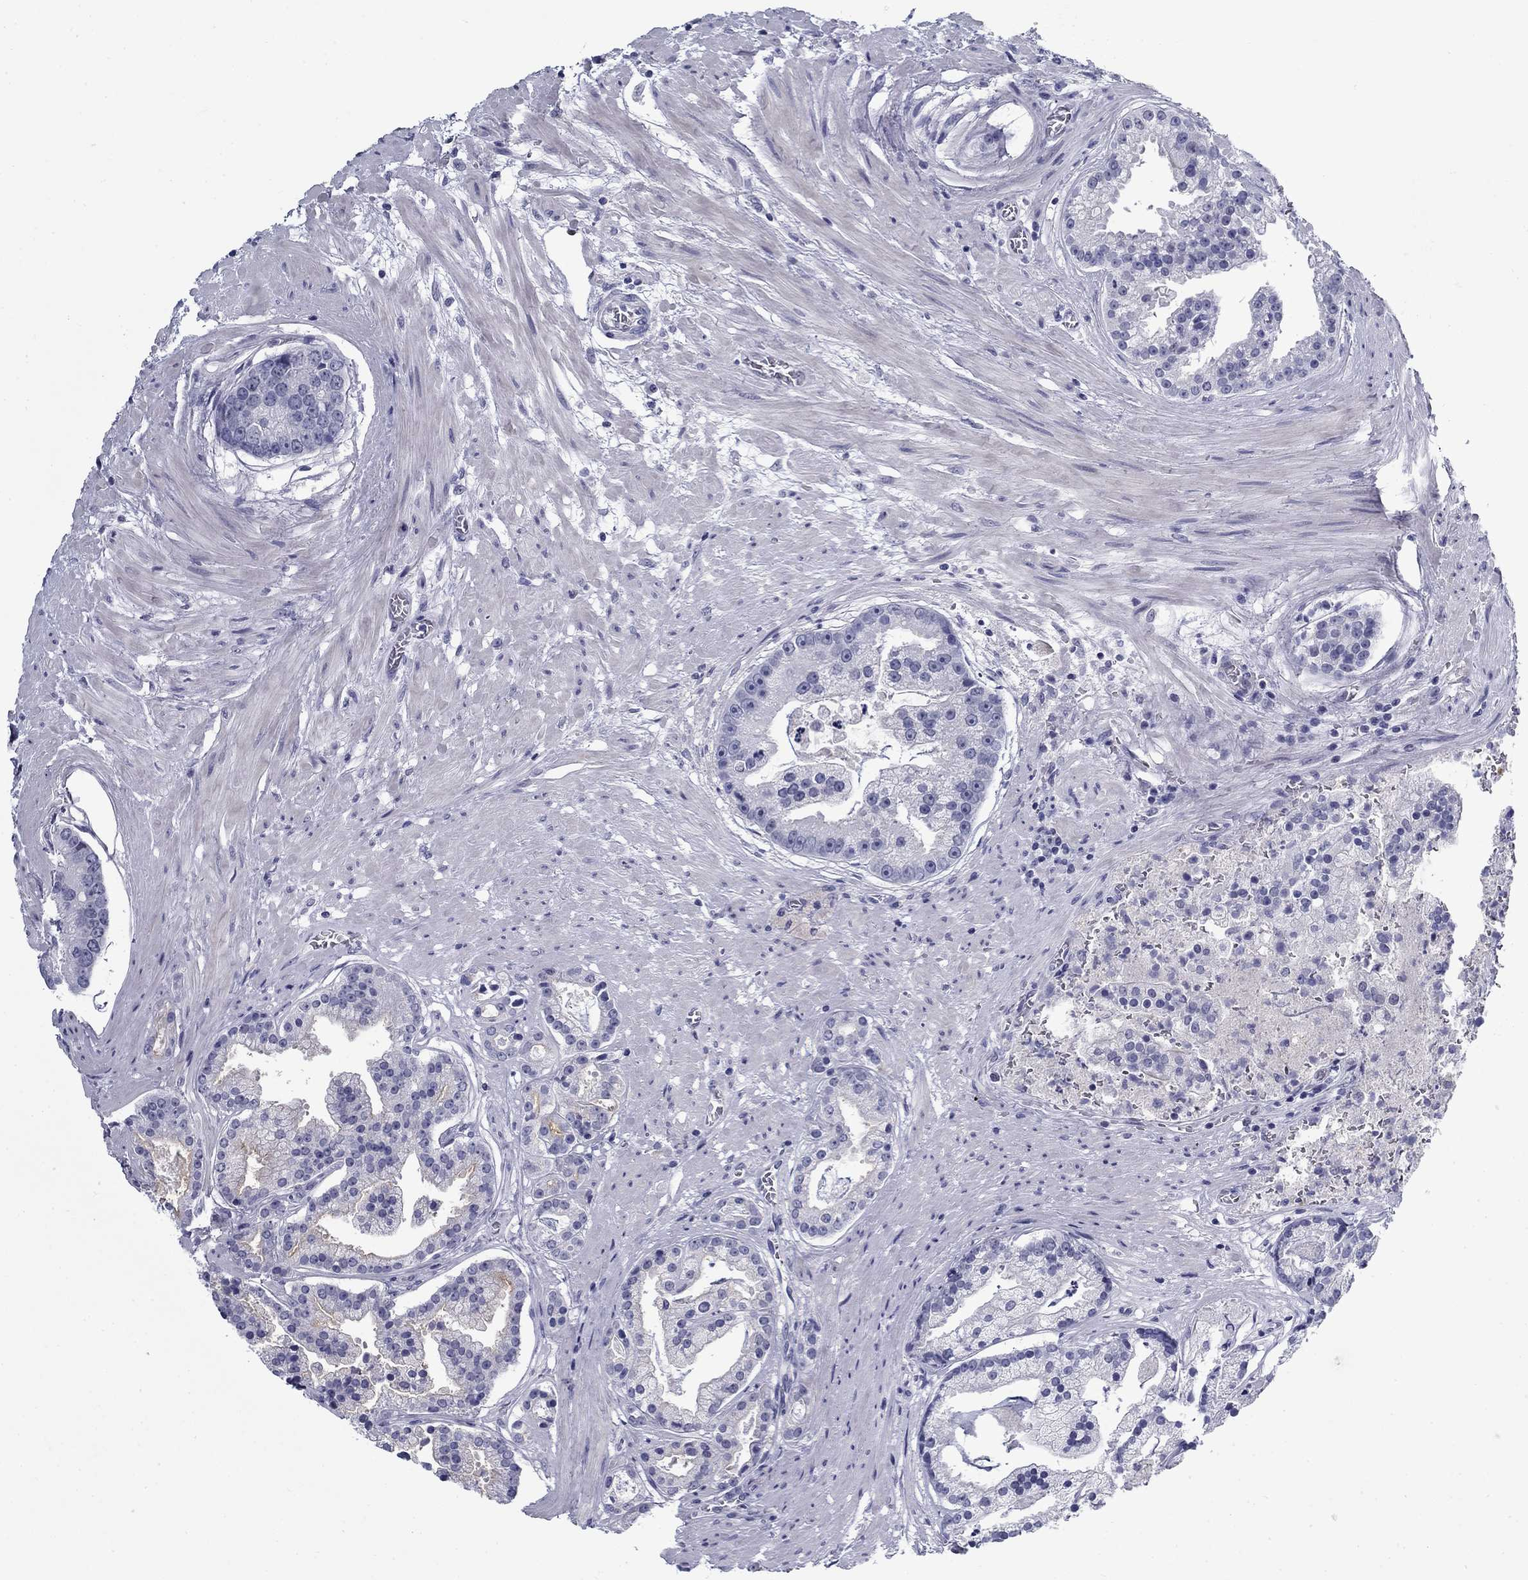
{"staining": {"intensity": "negative", "quantity": "none", "location": "none"}, "tissue": "prostate cancer", "cell_type": "Tumor cells", "image_type": "cancer", "snomed": [{"axis": "morphology", "description": "Adenocarcinoma, NOS"}, {"axis": "topography", "description": "Prostate and seminal vesicle, NOS"}, {"axis": "topography", "description": "Prostate"}], "caption": "High magnification brightfield microscopy of prostate cancer (adenocarcinoma) stained with DAB (brown) and counterstained with hematoxylin (blue): tumor cells show no significant expression. (IHC, brightfield microscopy, high magnification).", "gene": "C4orf19", "patient": {"sex": "male", "age": 44}}